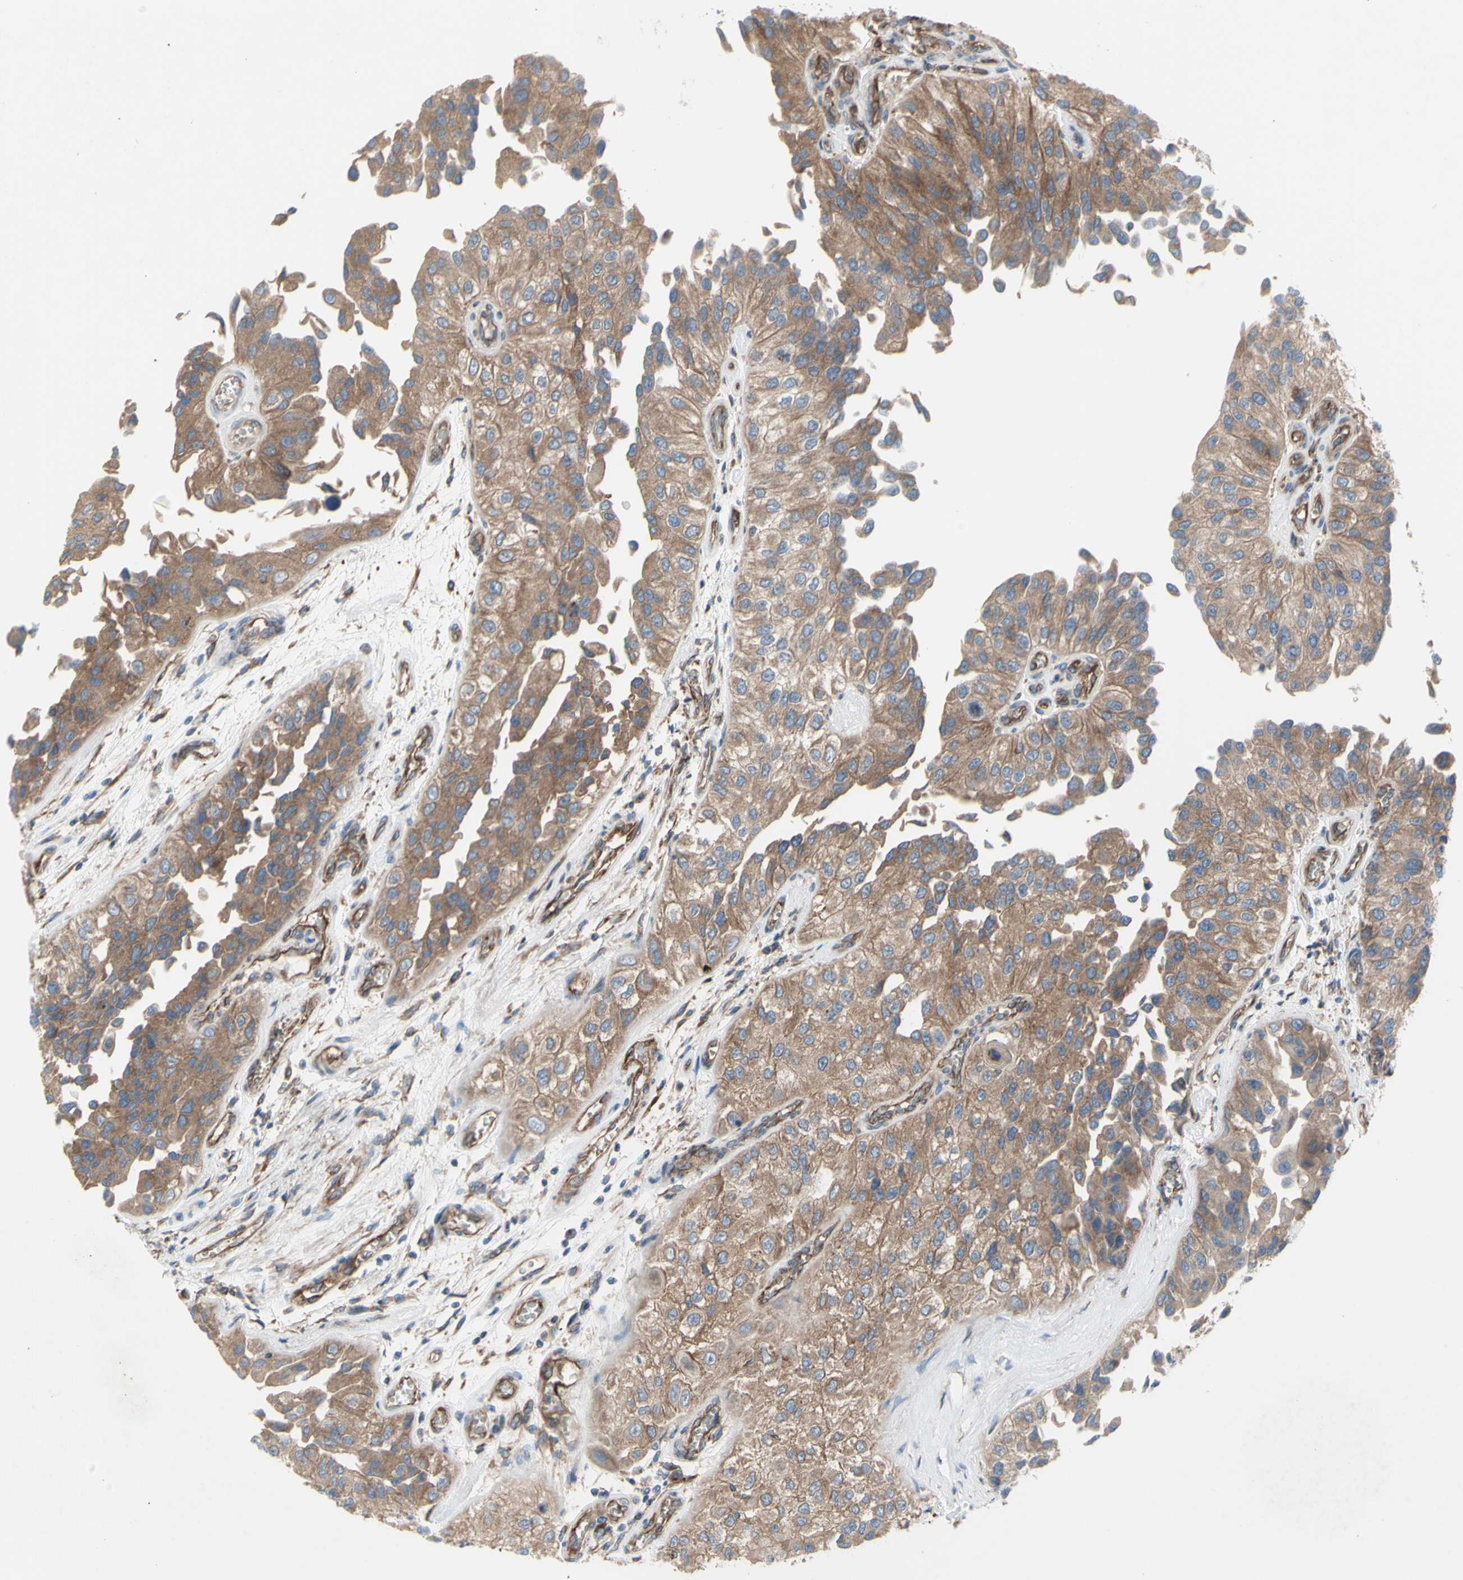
{"staining": {"intensity": "moderate", "quantity": ">75%", "location": "cytoplasmic/membranous"}, "tissue": "urothelial cancer", "cell_type": "Tumor cells", "image_type": "cancer", "snomed": [{"axis": "morphology", "description": "Urothelial carcinoma, High grade"}, {"axis": "topography", "description": "Kidney"}, {"axis": "topography", "description": "Urinary bladder"}], "caption": "Urothelial carcinoma (high-grade) tissue exhibits moderate cytoplasmic/membranous staining in about >75% of tumor cells", "gene": "KLC1", "patient": {"sex": "male", "age": 77}}